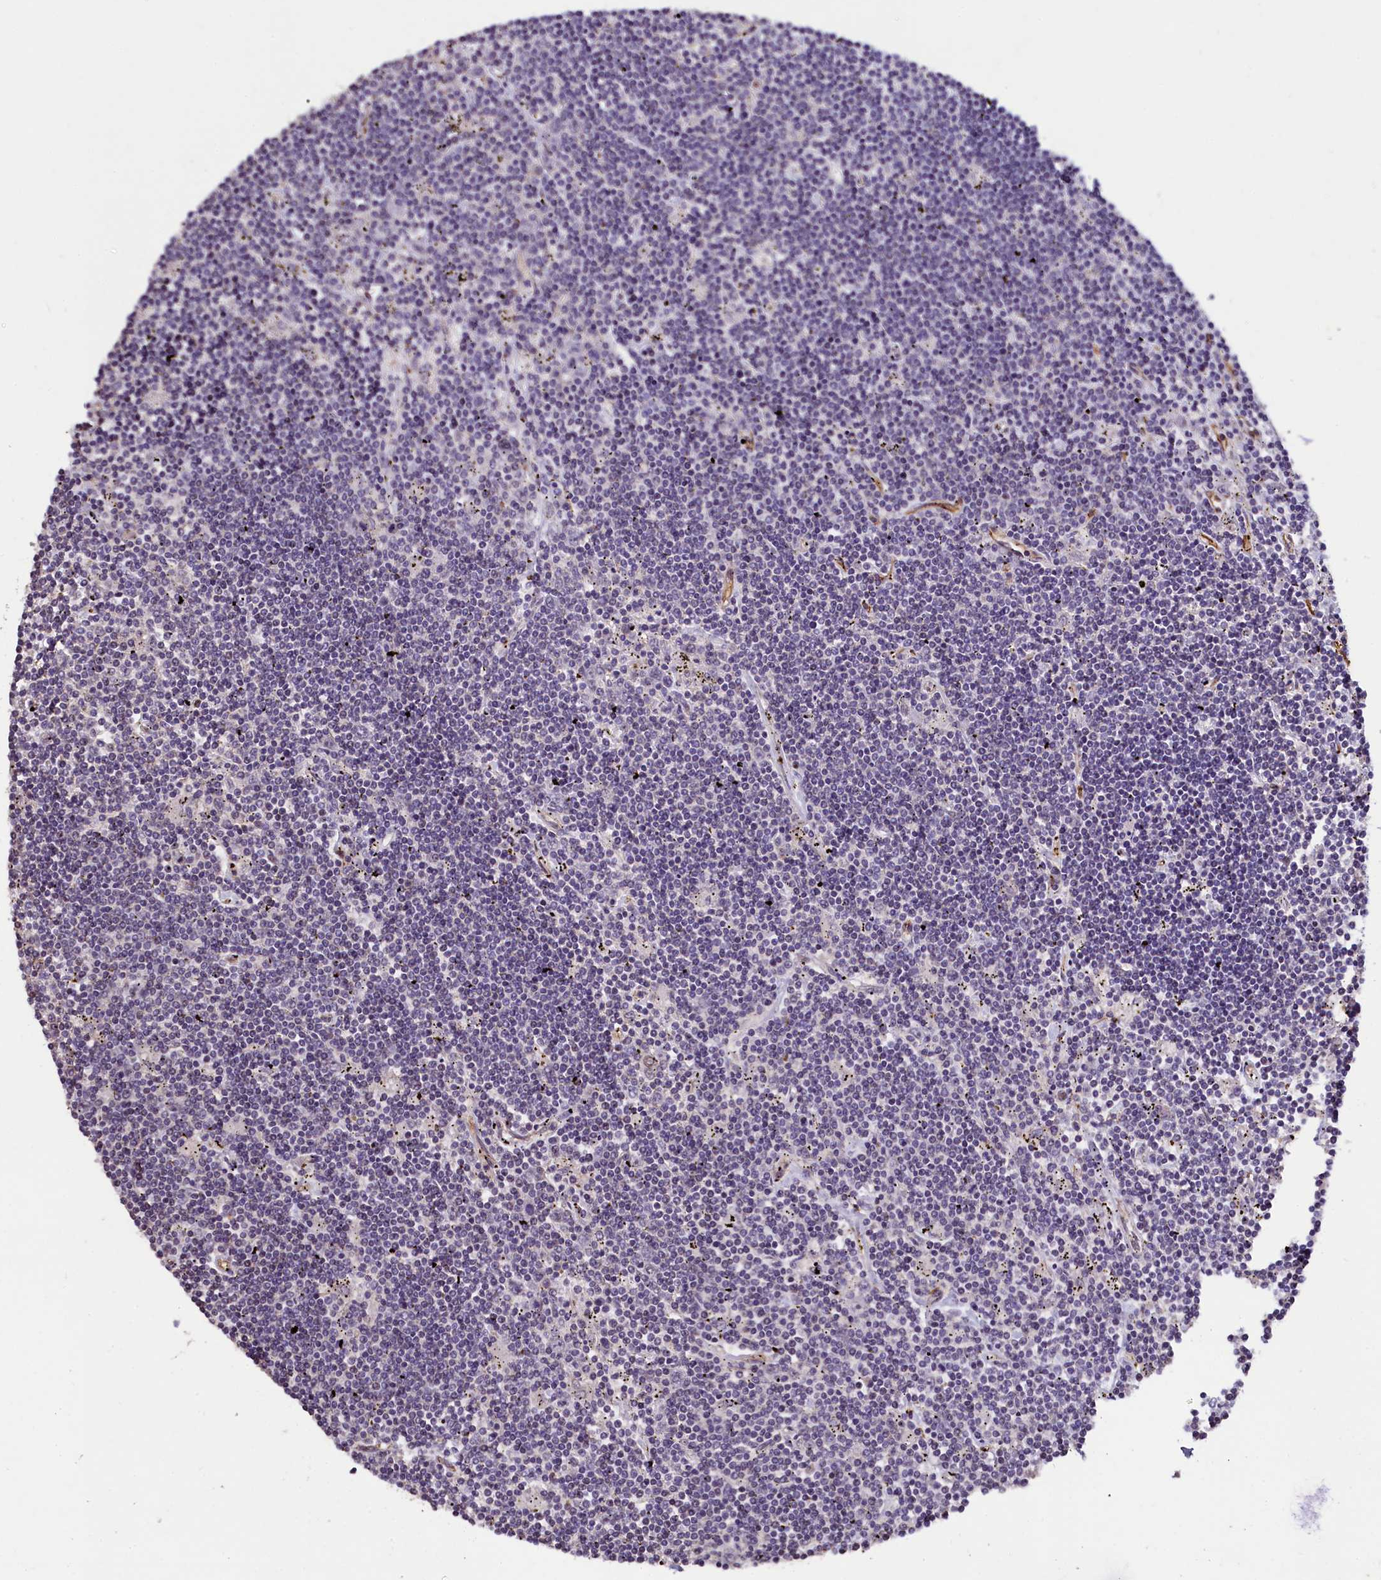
{"staining": {"intensity": "negative", "quantity": "none", "location": "none"}, "tissue": "lymphoma", "cell_type": "Tumor cells", "image_type": "cancer", "snomed": [{"axis": "morphology", "description": "Malignant lymphoma, non-Hodgkin's type, Low grade"}, {"axis": "topography", "description": "Spleen"}], "caption": "This is an IHC histopathology image of lymphoma. There is no expression in tumor cells.", "gene": "PALM", "patient": {"sex": "male", "age": 76}}